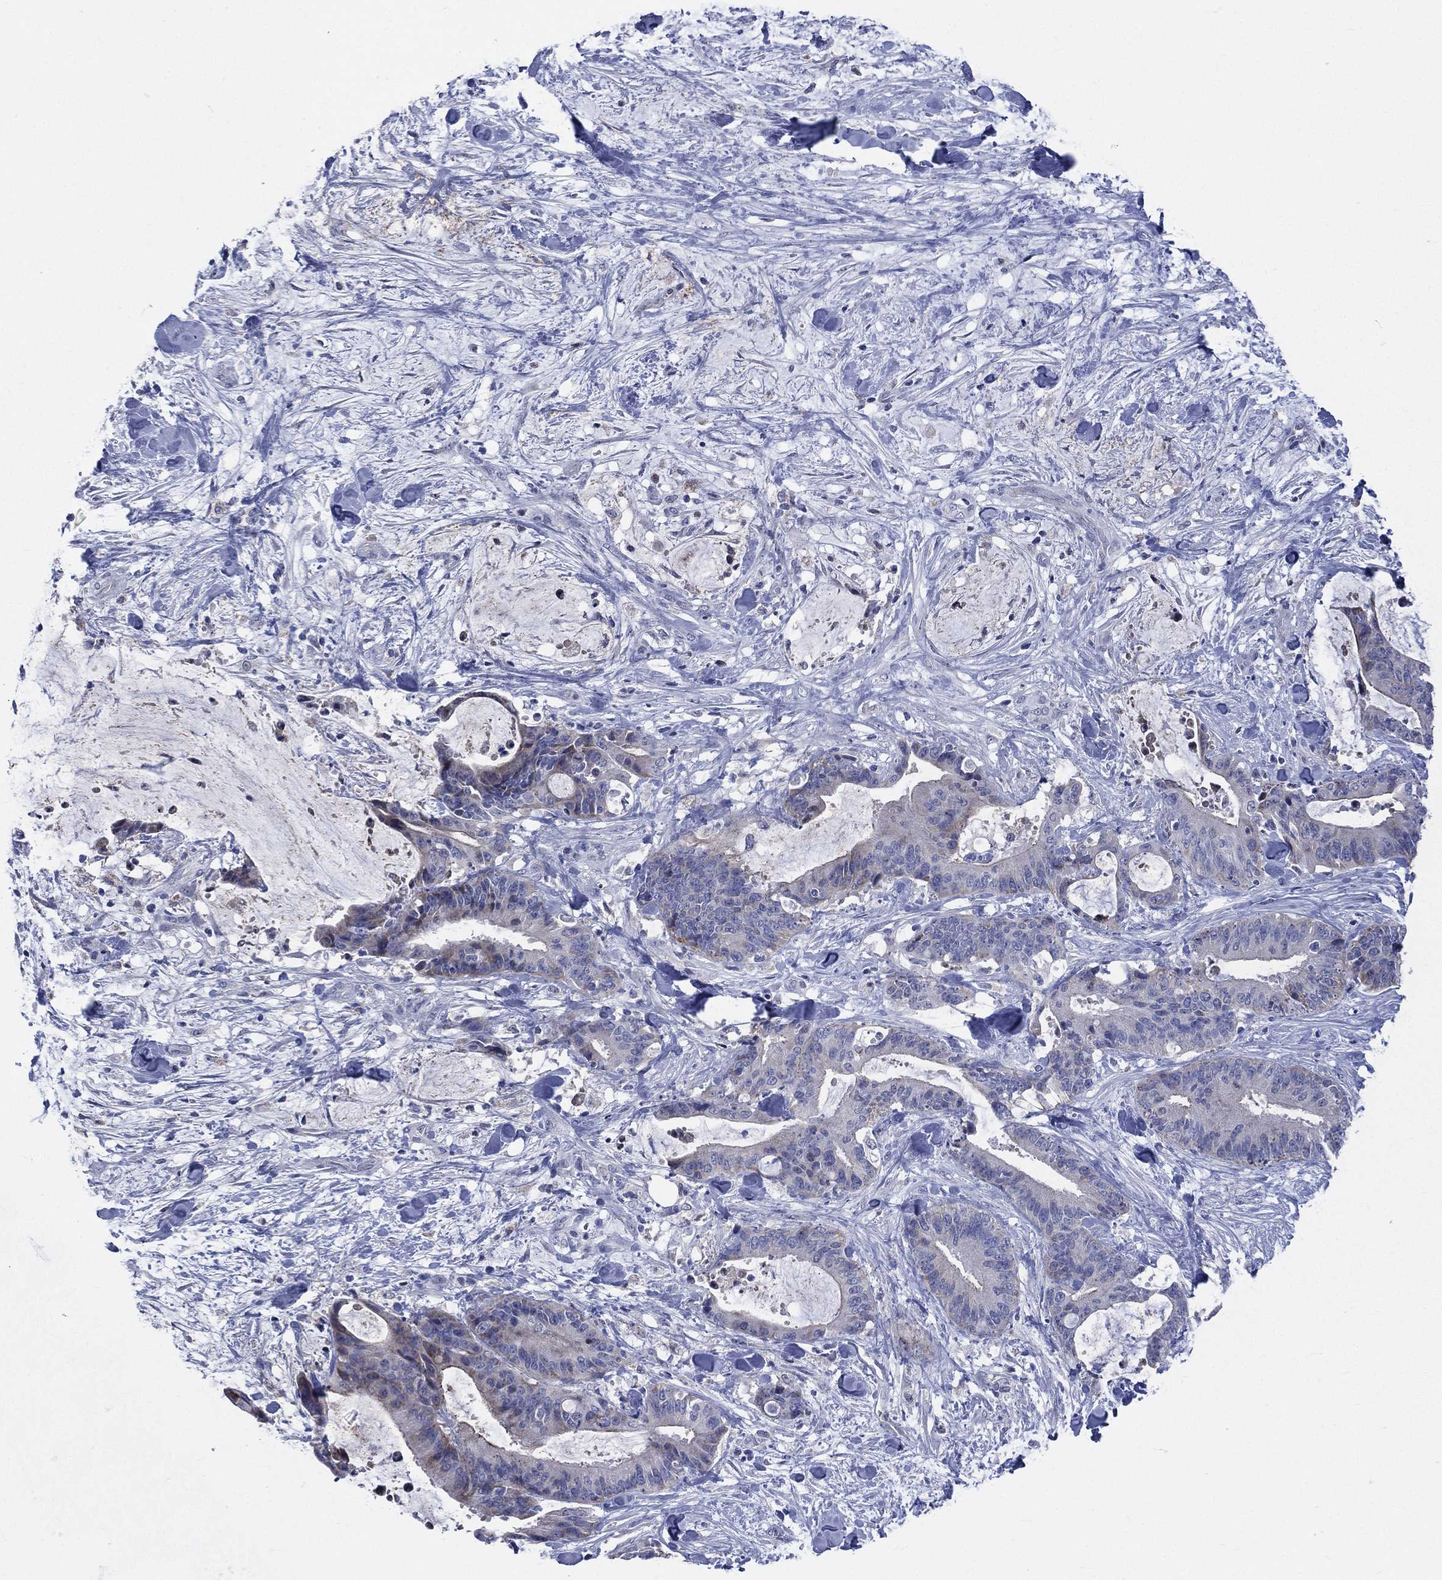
{"staining": {"intensity": "weak", "quantity": "<25%", "location": "cytoplasmic/membranous"}, "tissue": "liver cancer", "cell_type": "Tumor cells", "image_type": "cancer", "snomed": [{"axis": "morphology", "description": "Cholangiocarcinoma"}, {"axis": "topography", "description": "Liver"}], "caption": "Image shows no protein staining in tumor cells of liver cancer tissue. (DAB immunohistochemistry (IHC), high magnification).", "gene": "AKAP3", "patient": {"sex": "female", "age": 73}}